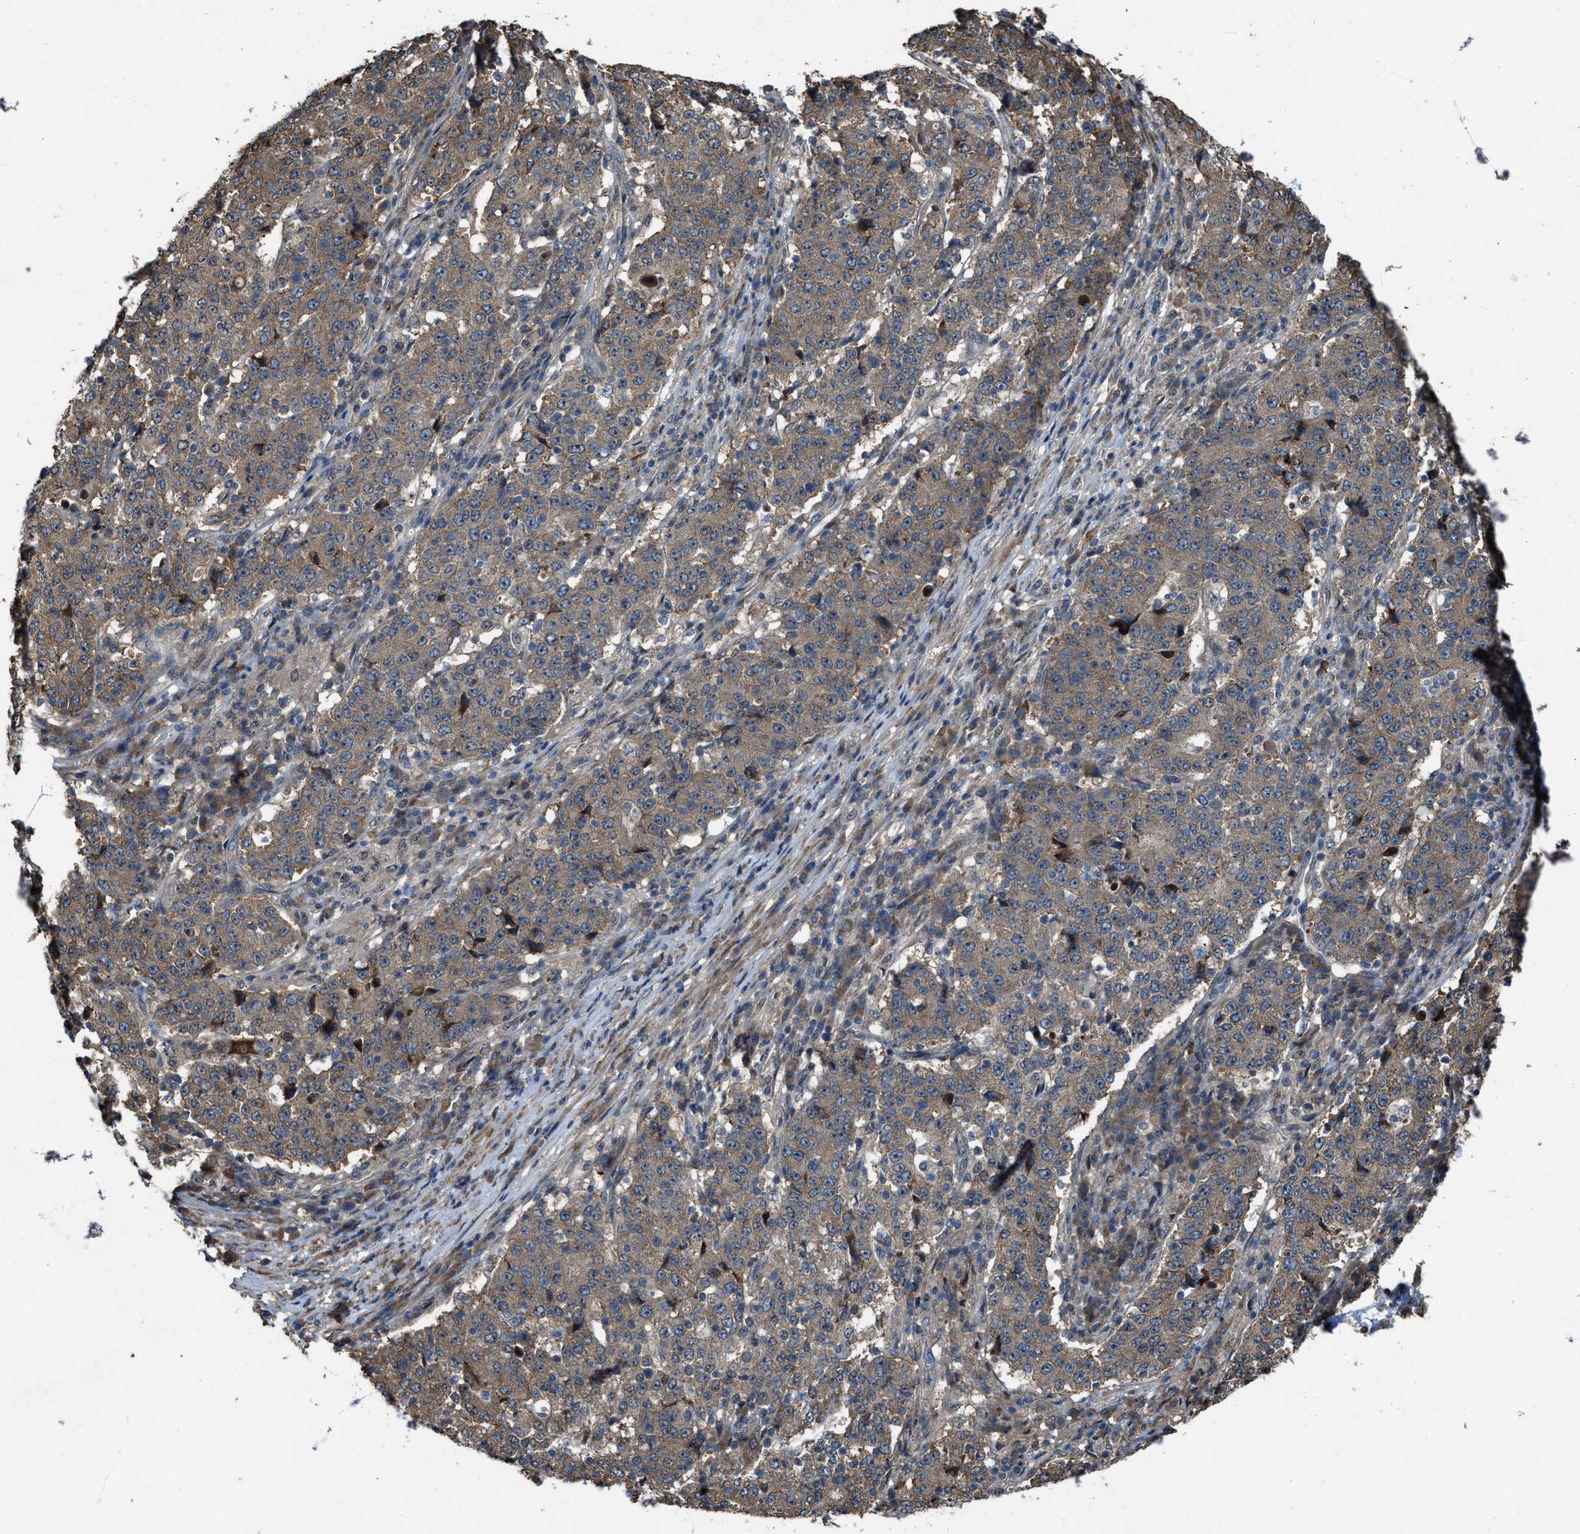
{"staining": {"intensity": "weak", "quantity": ">75%", "location": "cytoplasmic/membranous"}, "tissue": "stomach cancer", "cell_type": "Tumor cells", "image_type": "cancer", "snomed": [{"axis": "morphology", "description": "Adenocarcinoma, NOS"}, {"axis": "topography", "description": "Stomach"}], "caption": "Protein staining of stomach adenocarcinoma tissue exhibits weak cytoplasmic/membranous expression in about >75% of tumor cells. The protein of interest is stained brown, and the nuclei are stained in blue (DAB IHC with brightfield microscopy, high magnification).", "gene": "PDP2", "patient": {"sex": "male", "age": 59}}